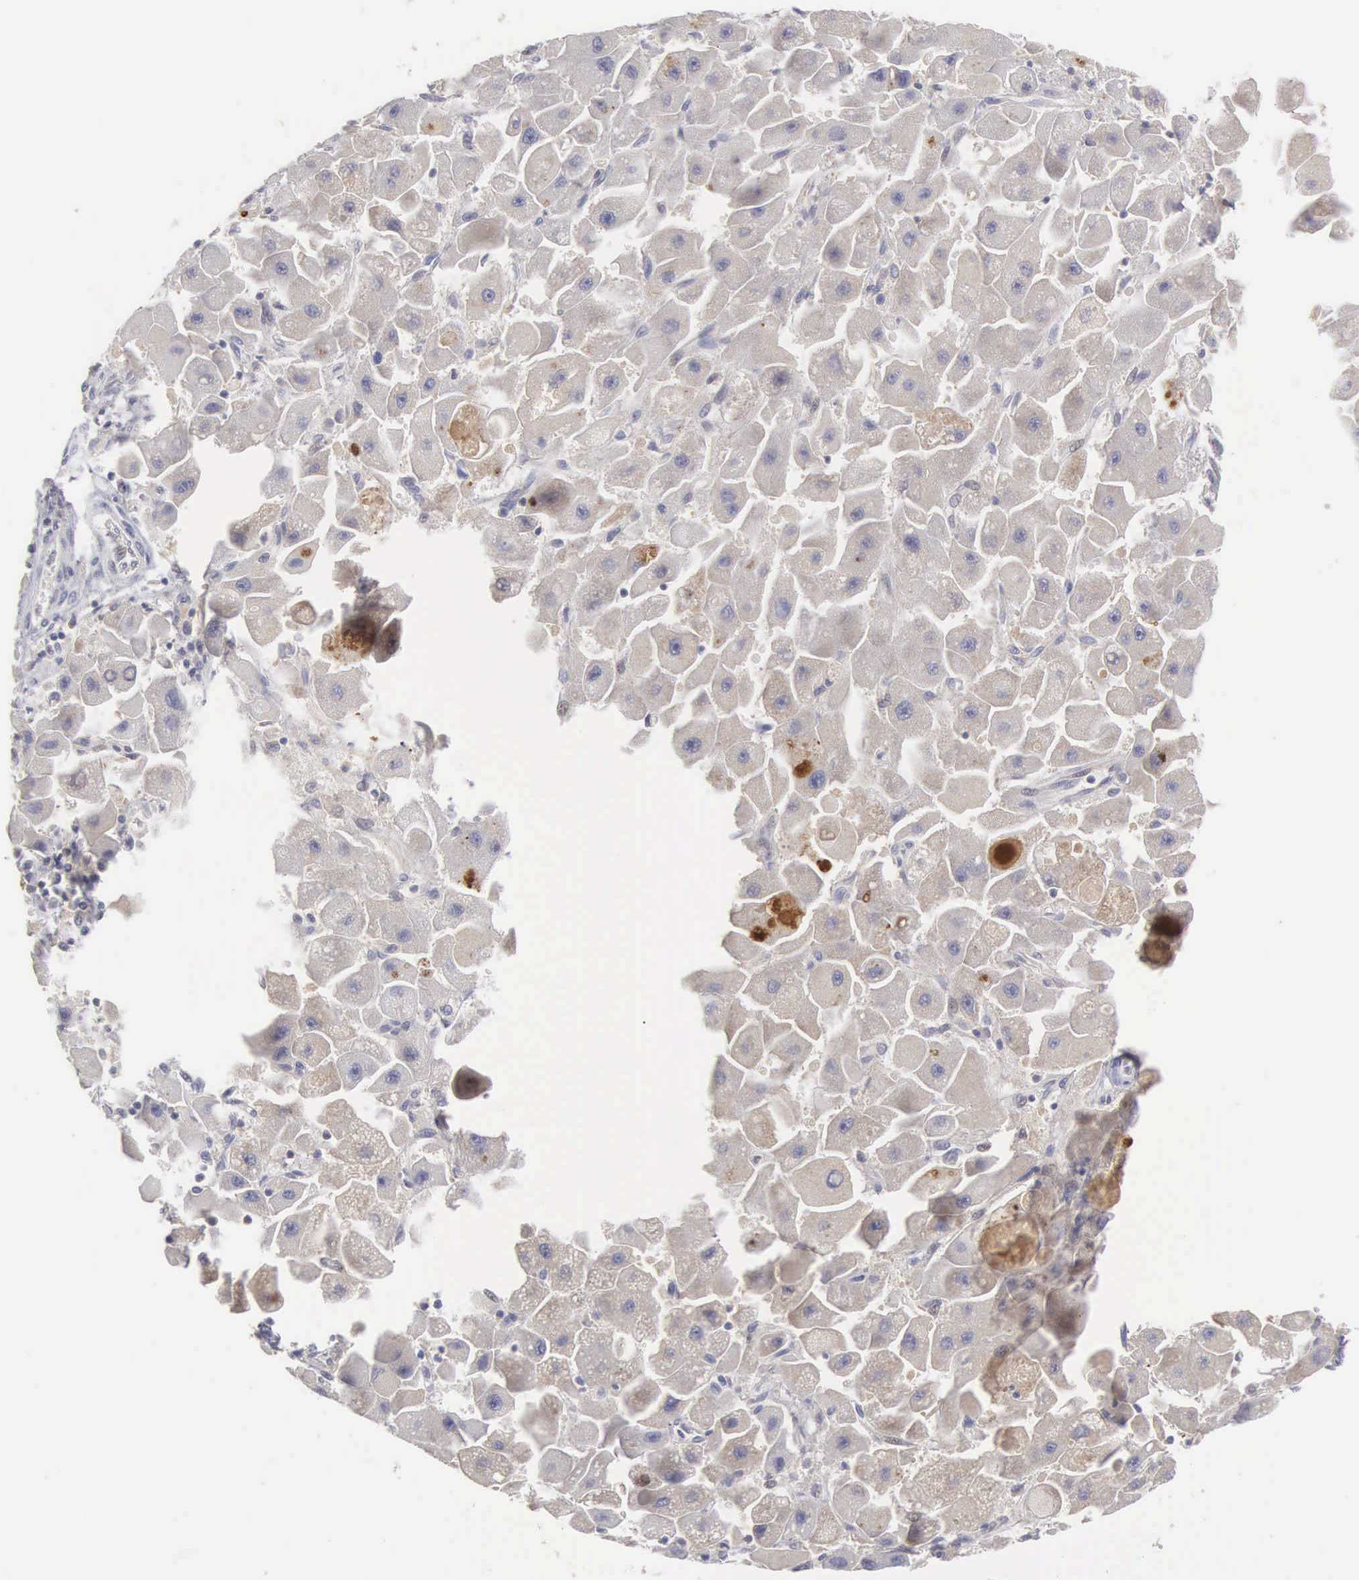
{"staining": {"intensity": "weak", "quantity": "<25%", "location": "cytoplasmic/membranous"}, "tissue": "liver cancer", "cell_type": "Tumor cells", "image_type": "cancer", "snomed": [{"axis": "morphology", "description": "Carcinoma, Hepatocellular, NOS"}, {"axis": "topography", "description": "Liver"}], "caption": "This is an immunohistochemistry histopathology image of liver cancer (hepatocellular carcinoma). There is no staining in tumor cells.", "gene": "RBPJ", "patient": {"sex": "male", "age": 24}}